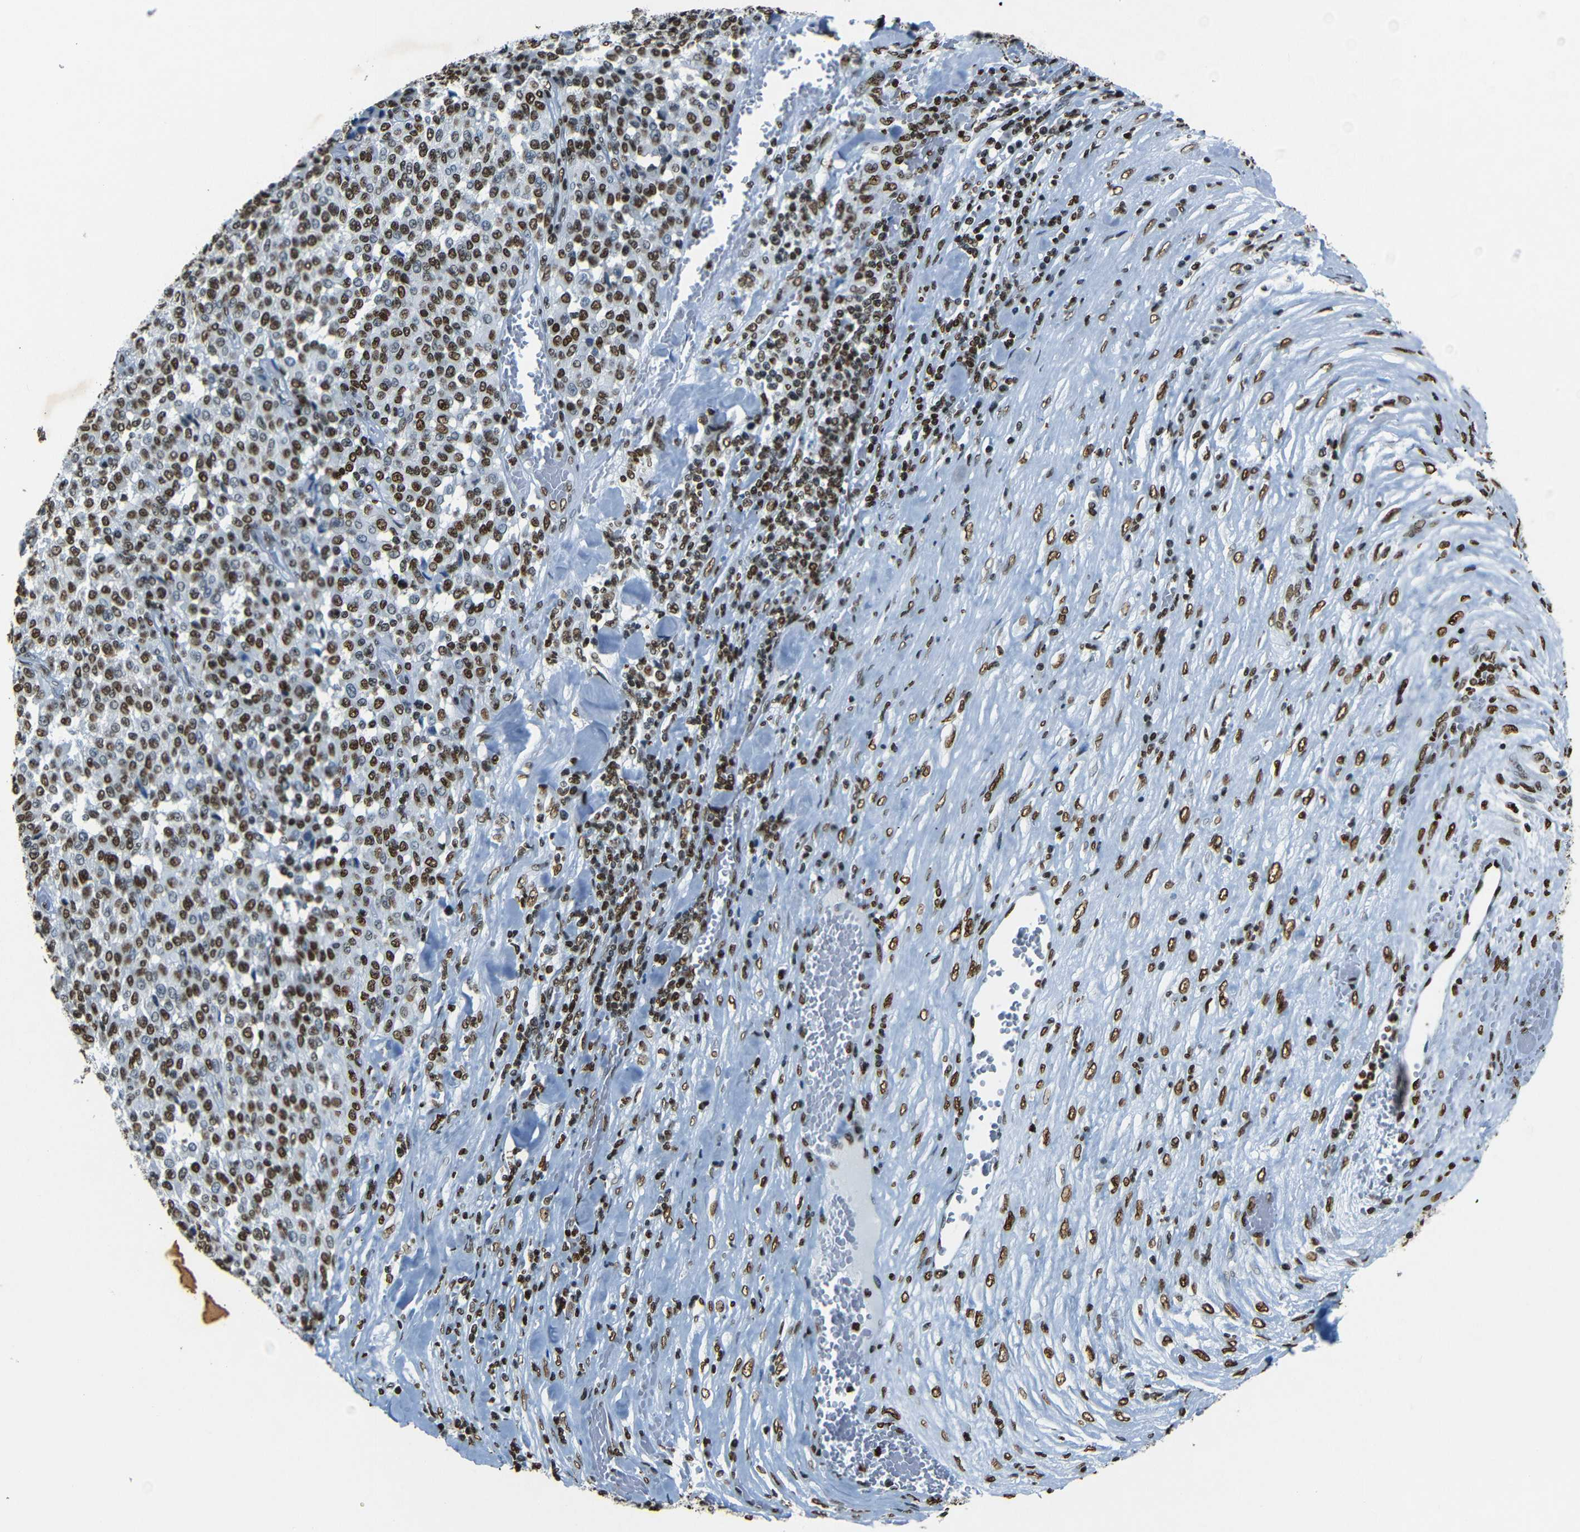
{"staining": {"intensity": "strong", "quantity": ">75%", "location": "nuclear"}, "tissue": "melanoma", "cell_type": "Tumor cells", "image_type": "cancer", "snomed": [{"axis": "morphology", "description": "Malignant melanoma, Metastatic site"}, {"axis": "topography", "description": "Pancreas"}], "caption": "The histopathology image displays immunohistochemical staining of melanoma. There is strong nuclear expression is identified in about >75% of tumor cells.", "gene": "HMGN1", "patient": {"sex": "female", "age": 30}}